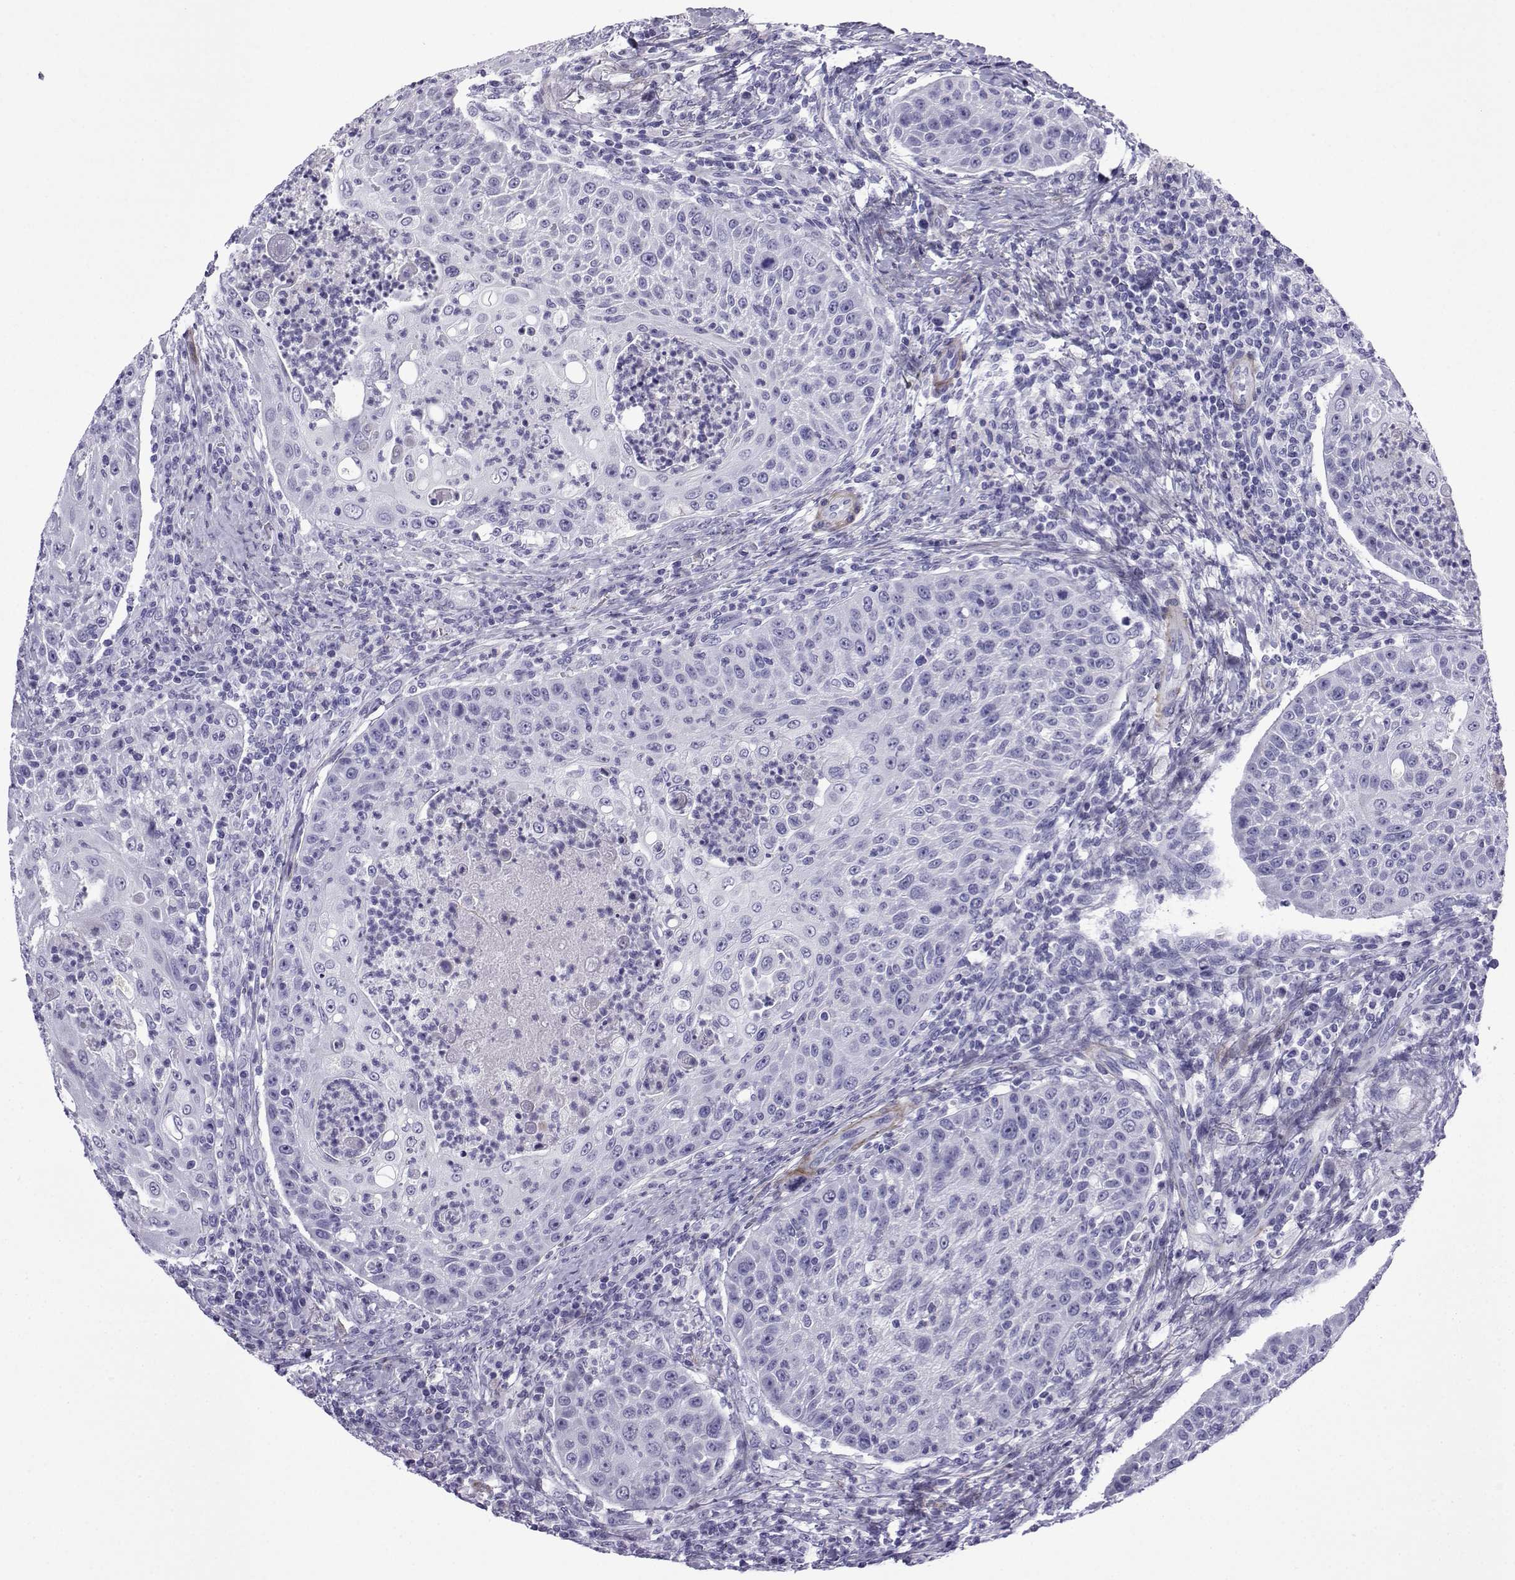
{"staining": {"intensity": "negative", "quantity": "none", "location": "none"}, "tissue": "head and neck cancer", "cell_type": "Tumor cells", "image_type": "cancer", "snomed": [{"axis": "morphology", "description": "Squamous cell carcinoma, NOS"}, {"axis": "topography", "description": "Head-Neck"}], "caption": "Tumor cells show no significant protein staining in head and neck squamous cell carcinoma.", "gene": "KCNF1", "patient": {"sex": "male", "age": 69}}